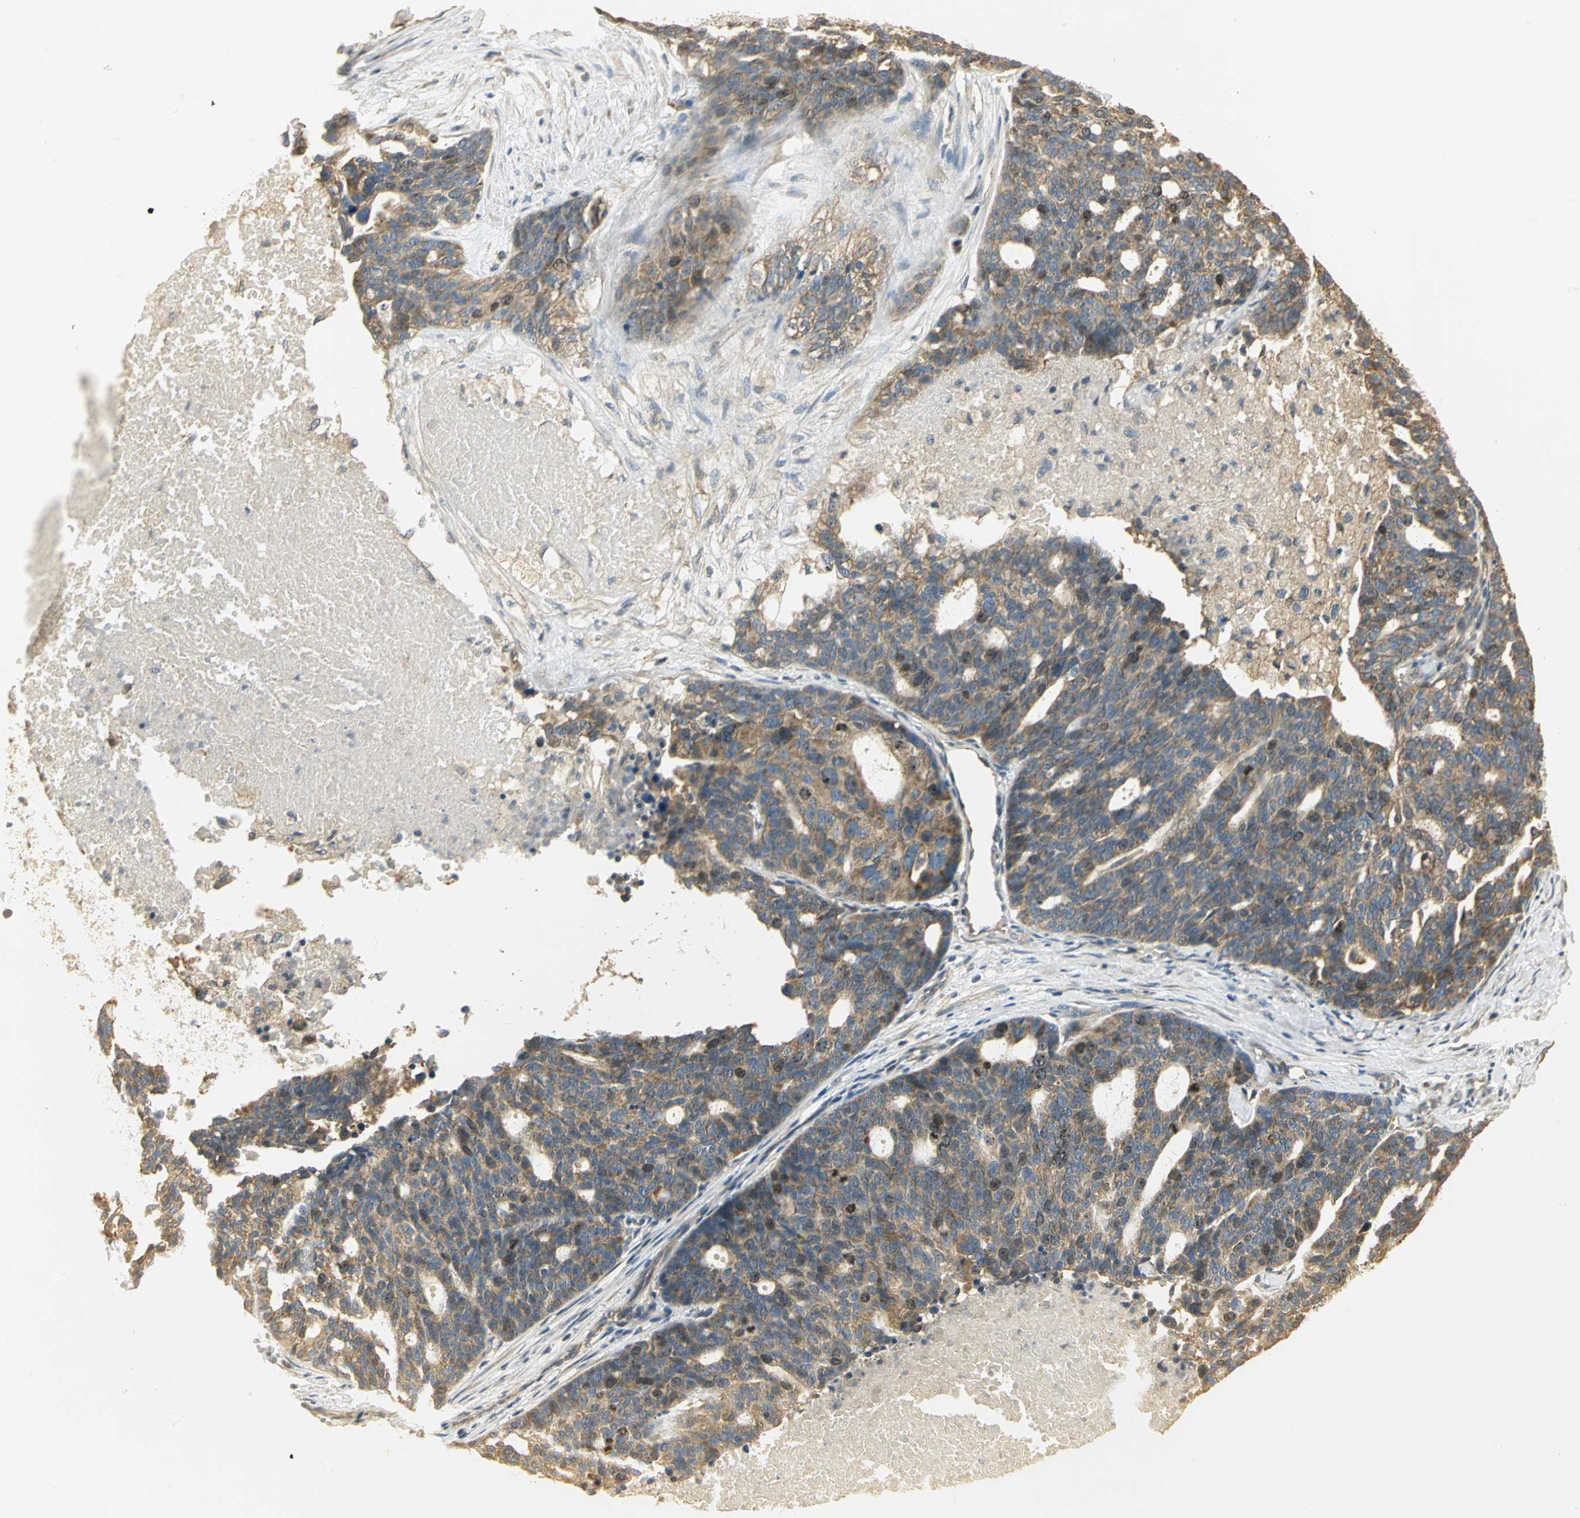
{"staining": {"intensity": "moderate", "quantity": ">75%", "location": "cytoplasmic/membranous"}, "tissue": "ovarian cancer", "cell_type": "Tumor cells", "image_type": "cancer", "snomed": [{"axis": "morphology", "description": "Cystadenocarcinoma, serous, NOS"}, {"axis": "topography", "description": "Ovary"}], "caption": "Protein staining by IHC exhibits moderate cytoplasmic/membranous expression in about >75% of tumor cells in ovarian cancer.", "gene": "RARS1", "patient": {"sex": "female", "age": 59}}